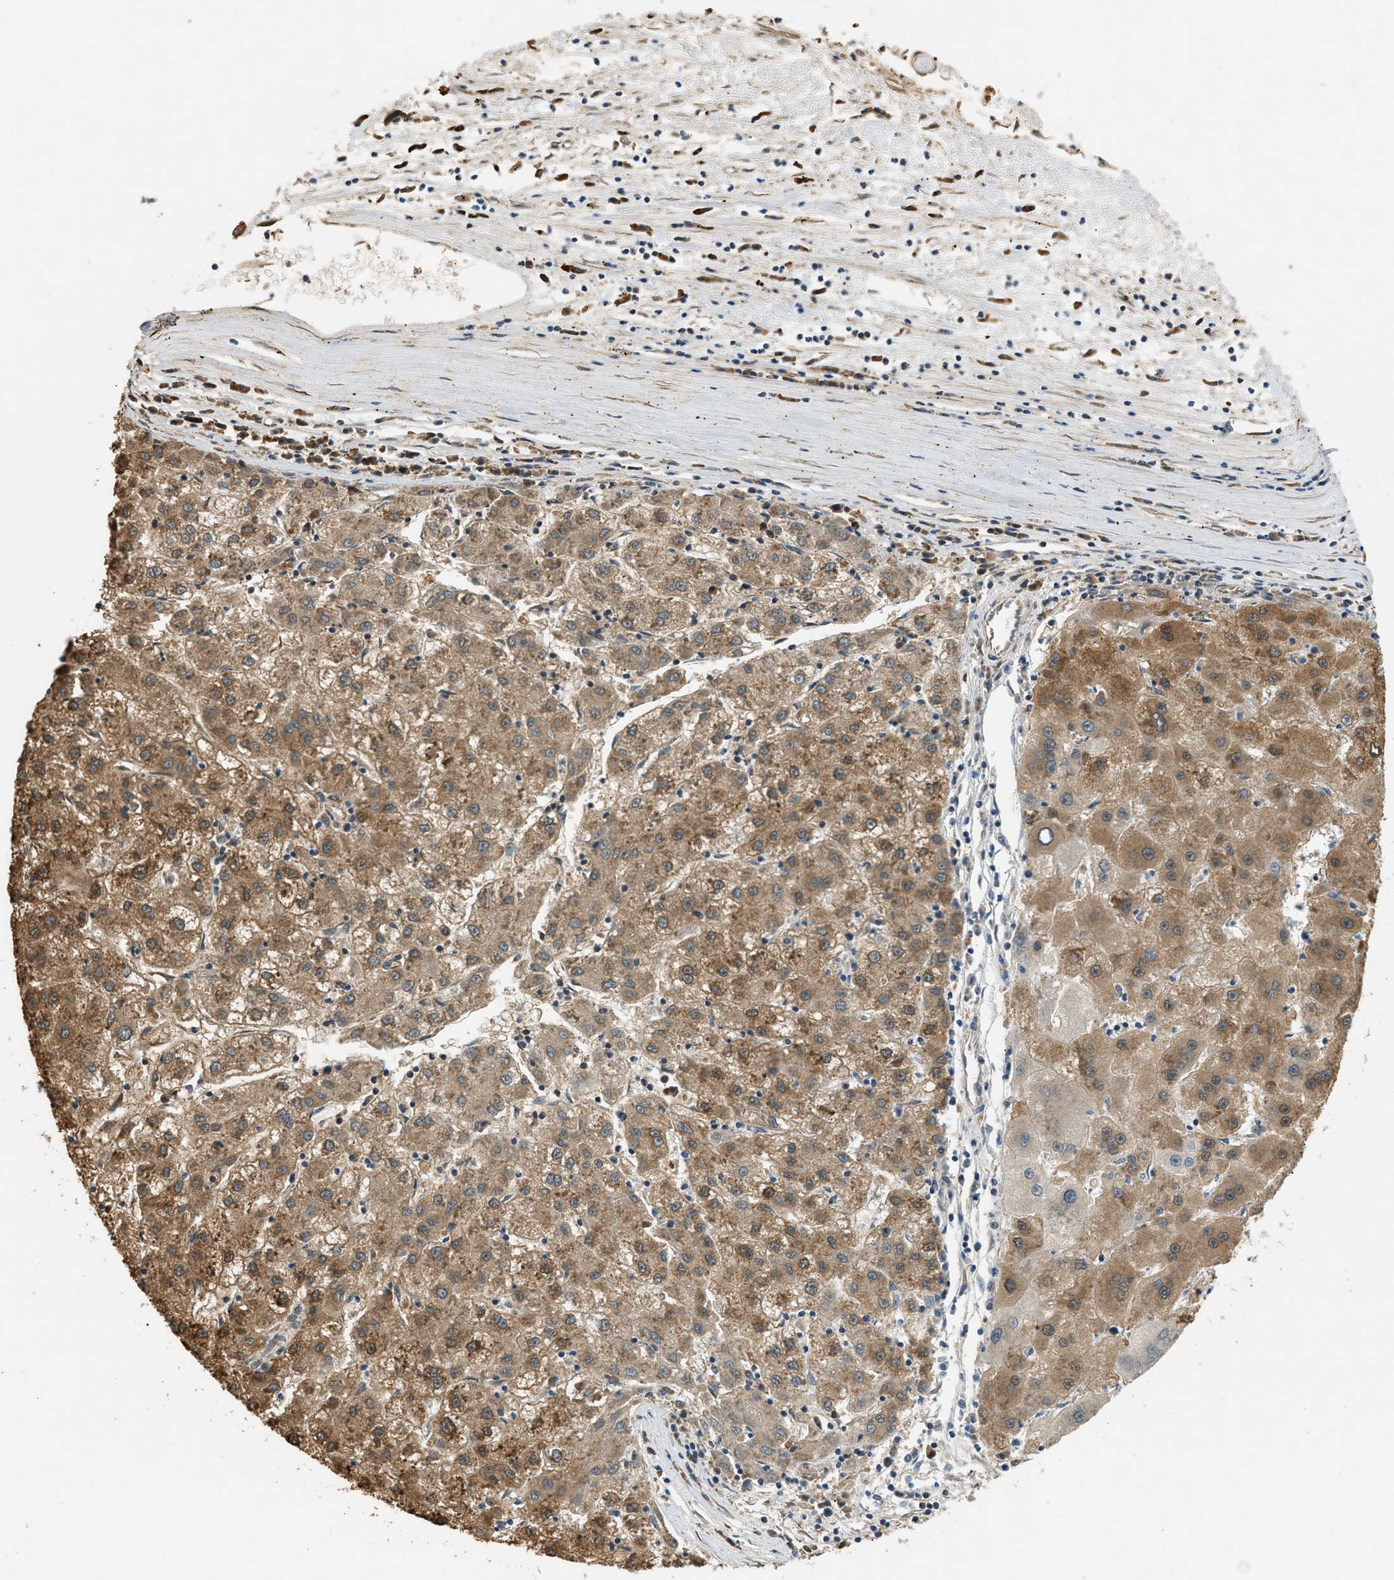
{"staining": {"intensity": "moderate", "quantity": ">75%", "location": "cytoplasmic/membranous"}, "tissue": "liver cancer", "cell_type": "Tumor cells", "image_type": "cancer", "snomed": [{"axis": "morphology", "description": "Carcinoma, Hepatocellular, NOS"}, {"axis": "topography", "description": "Liver"}], "caption": "Protein expression analysis of liver cancer (hepatocellular carcinoma) exhibits moderate cytoplasmic/membranous staining in about >75% of tumor cells.", "gene": "PIGG", "patient": {"sex": "male", "age": 72}}